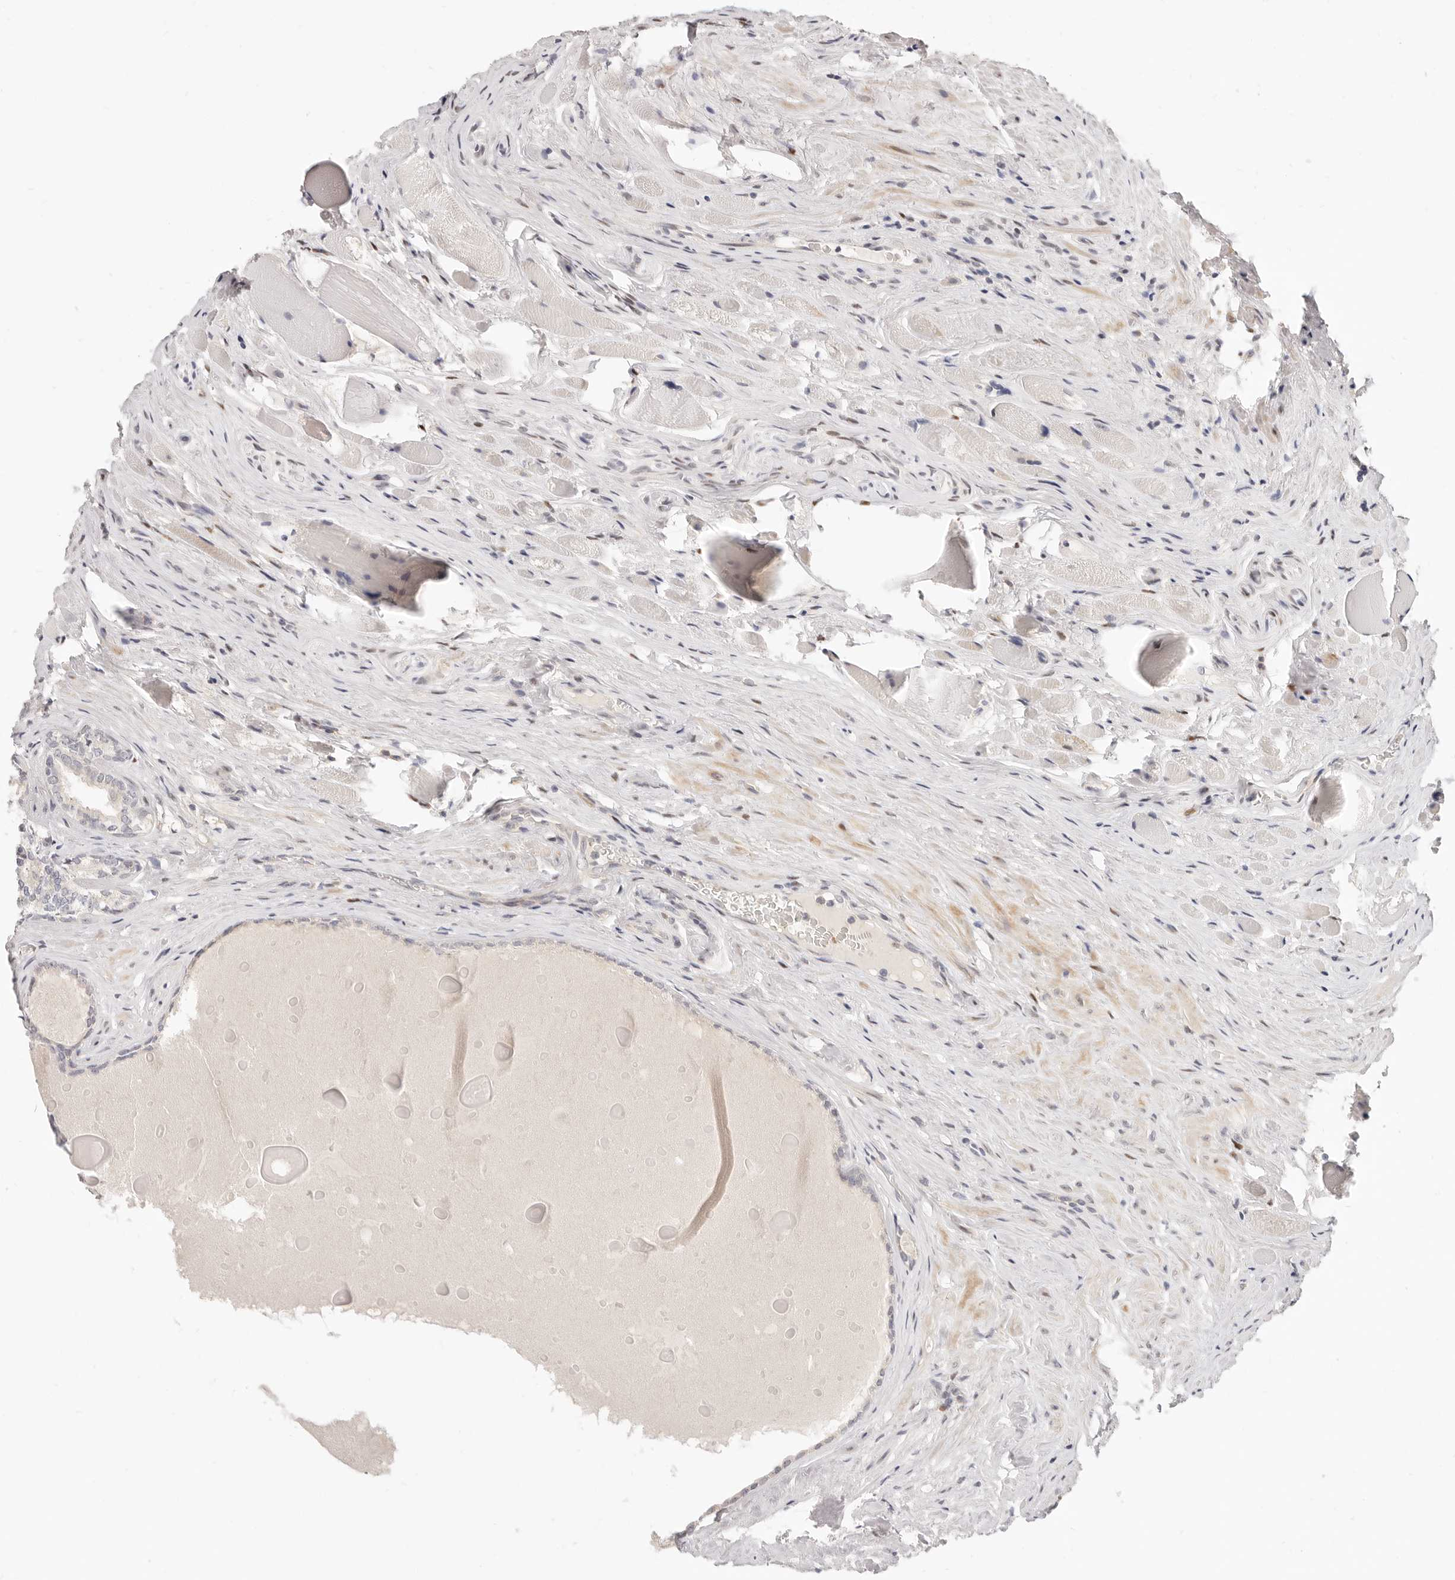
{"staining": {"intensity": "negative", "quantity": "none", "location": "none"}, "tissue": "prostate cancer", "cell_type": "Tumor cells", "image_type": "cancer", "snomed": [{"axis": "morphology", "description": "Adenocarcinoma, Low grade"}, {"axis": "topography", "description": "Prostate"}], "caption": "High power microscopy histopathology image of an IHC photomicrograph of low-grade adenocarcinoma (prostate), revealing no significant expression in tumor cells. (Immunohistochemistry (ihc), brightfield microscopy, high magnification).", "gene": "LTB4R2", "patient": {"sex": "male", "age": 72}}